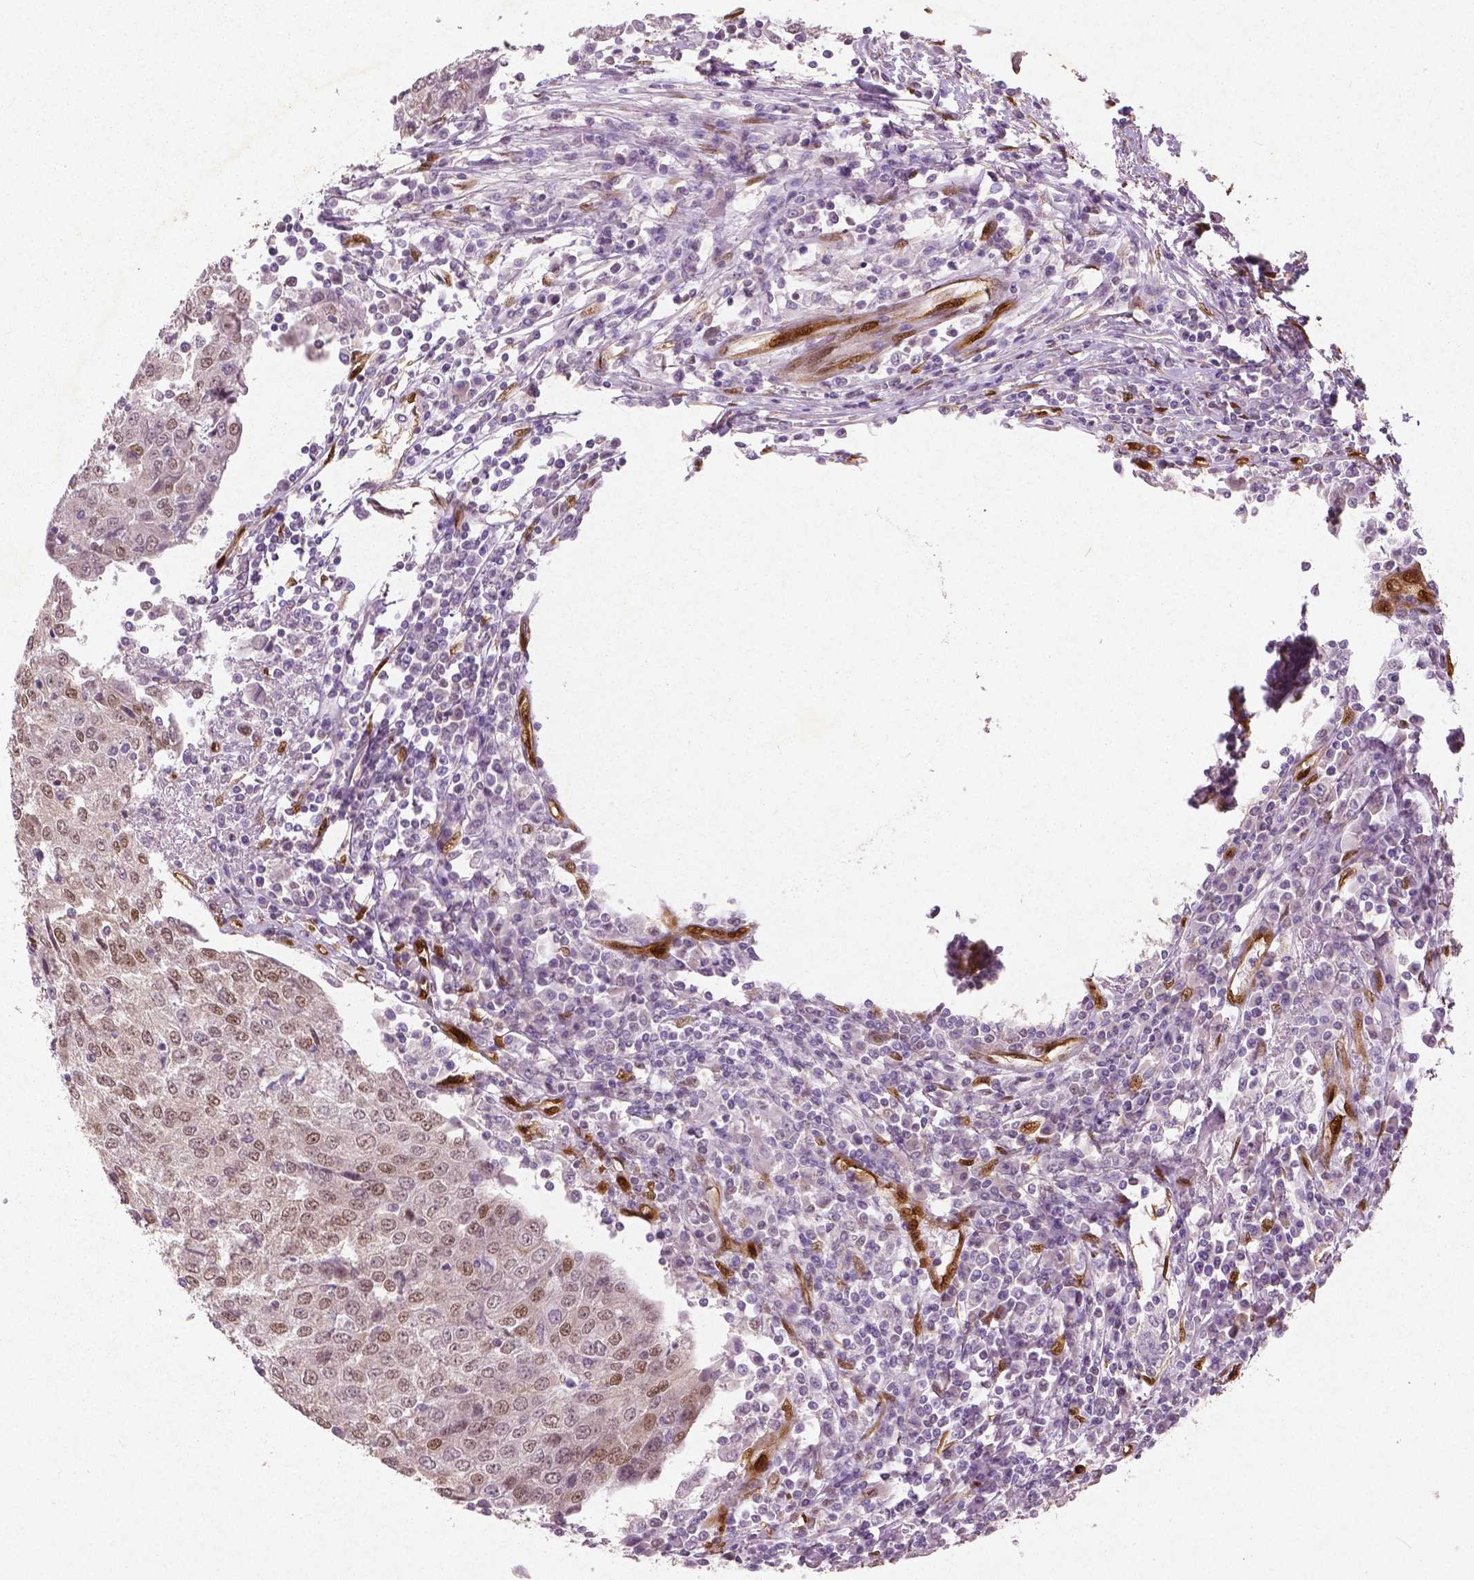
{"staining": {"intensity": "weak", "quantity": ">75%", "location": "cytoplasmic/membranous,nuclear"}, "tissue": "urothelial cancer", "cell_type": "Tumor cells", "image_type": "cancer", "snomed": [{"axis": "morphology", "description": "Urothelial carcinoma, High grade"}, {"axis": "topography", "description": "Urinary bladder"}], "caption": "A micrograph of high-grade urothelial carcinoma stained for a protein displays weak cytoplasmic/membranous and nuclear brown staining in tumor cells. (Stains: DAB (3,3'-diaminobenzidine) in brown, nuclei in blue, Microscopy: brightfield microscopy at high magnification).", "gene": "WWTR1", "patient": {"sex": "female", "age": 85}}